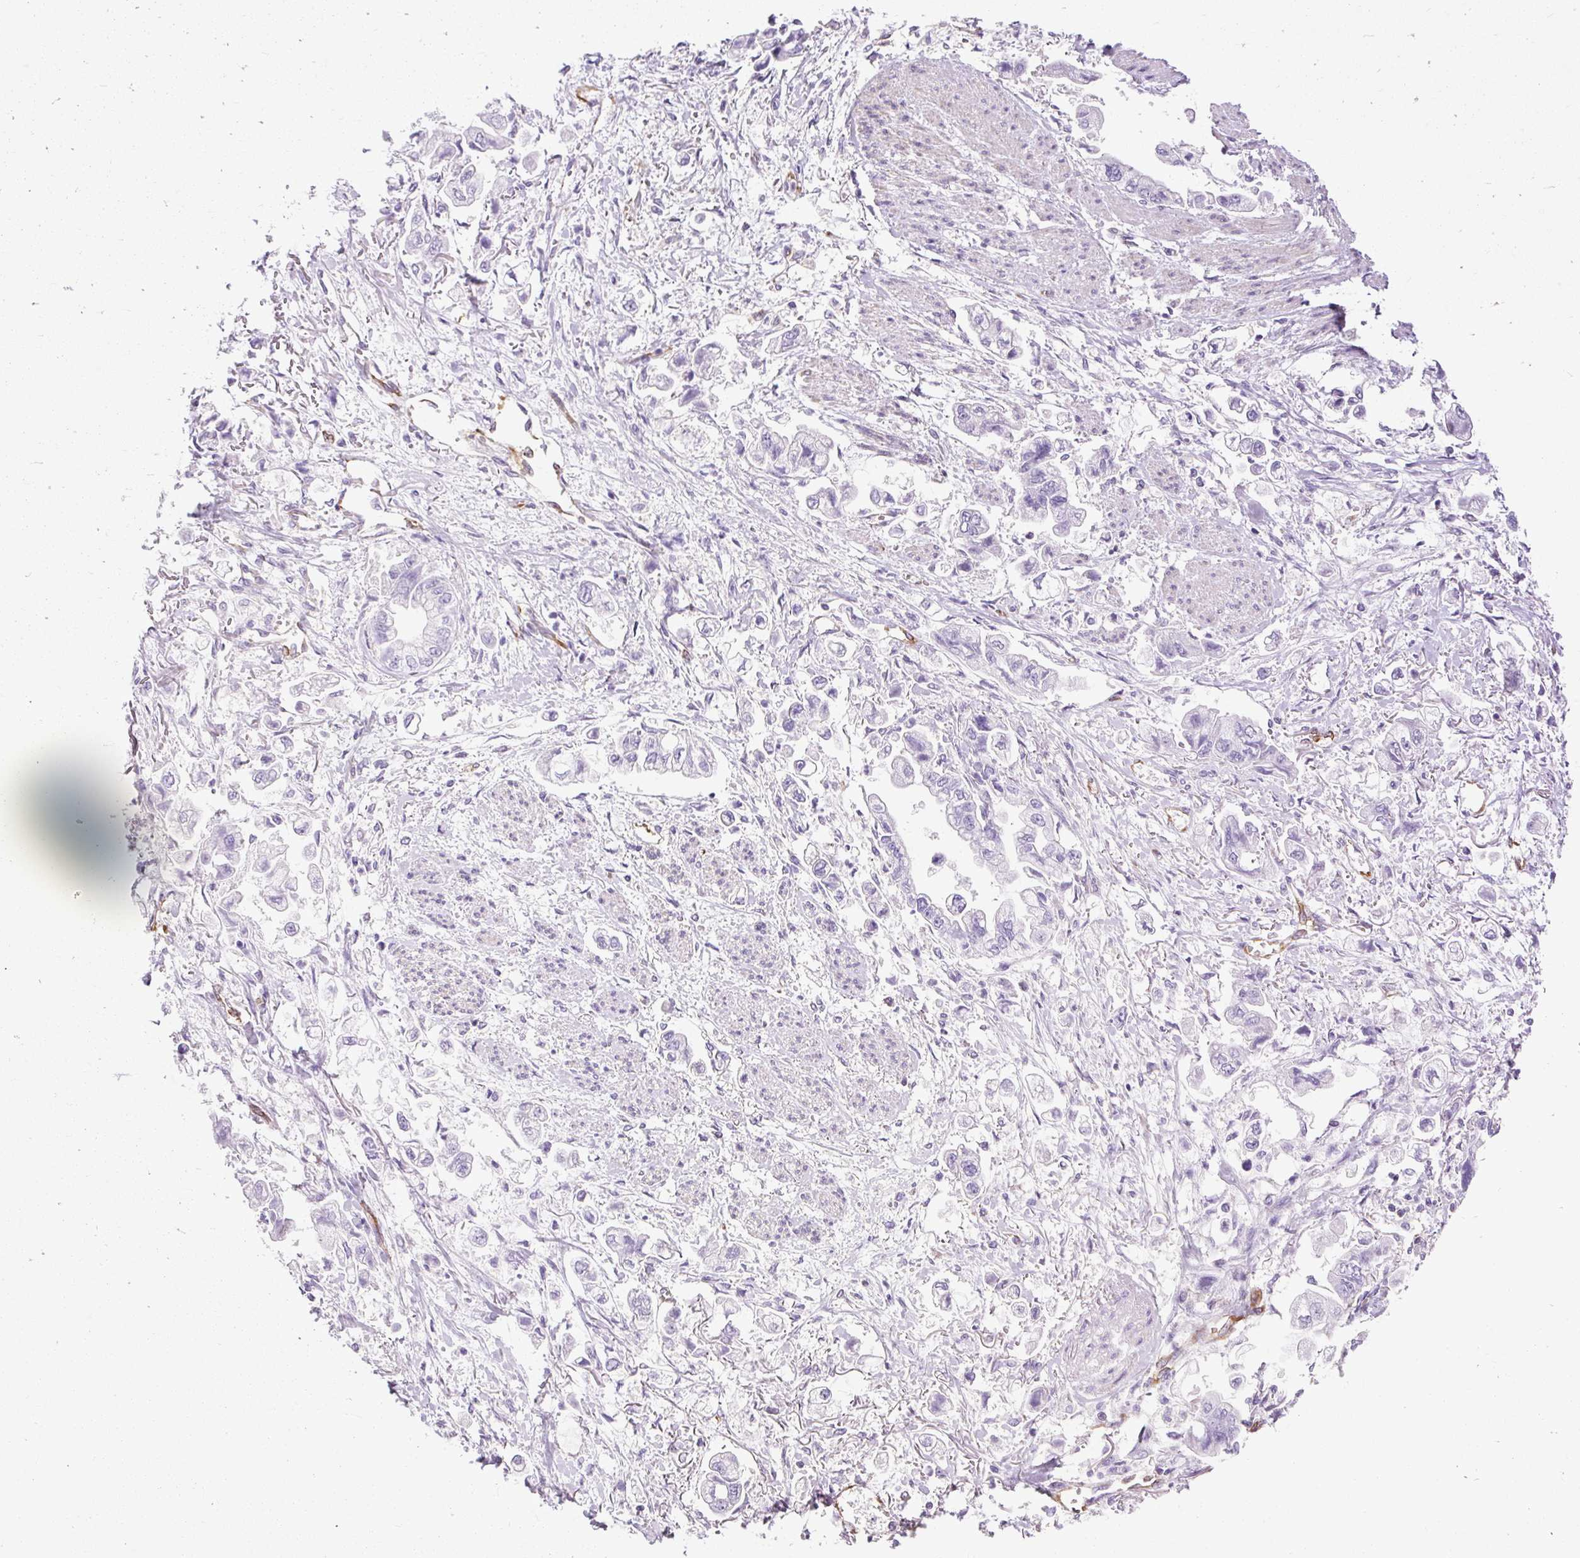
{"staining": {"intensity": "negative", "quantity": "none", "location": "none"}, "tissue": "stomach cancer", "cell_type": "Tumor cells", "image_type": "cancer", "snomed": [{"axis": "morphology", "description": "Adenocarcinoma, NOS"}, {"axis": "topography", "description": "Stomach"}], "caption": "Tumor cells are negative for protein expression in human stomach cancer (adenocarcinoma). The staining is performed using DAB brown chromogen with nuclei counter-stained in using hematoxylin.", "gene": "MAP1S", "patient": {"sex": "male", "age": 62}}